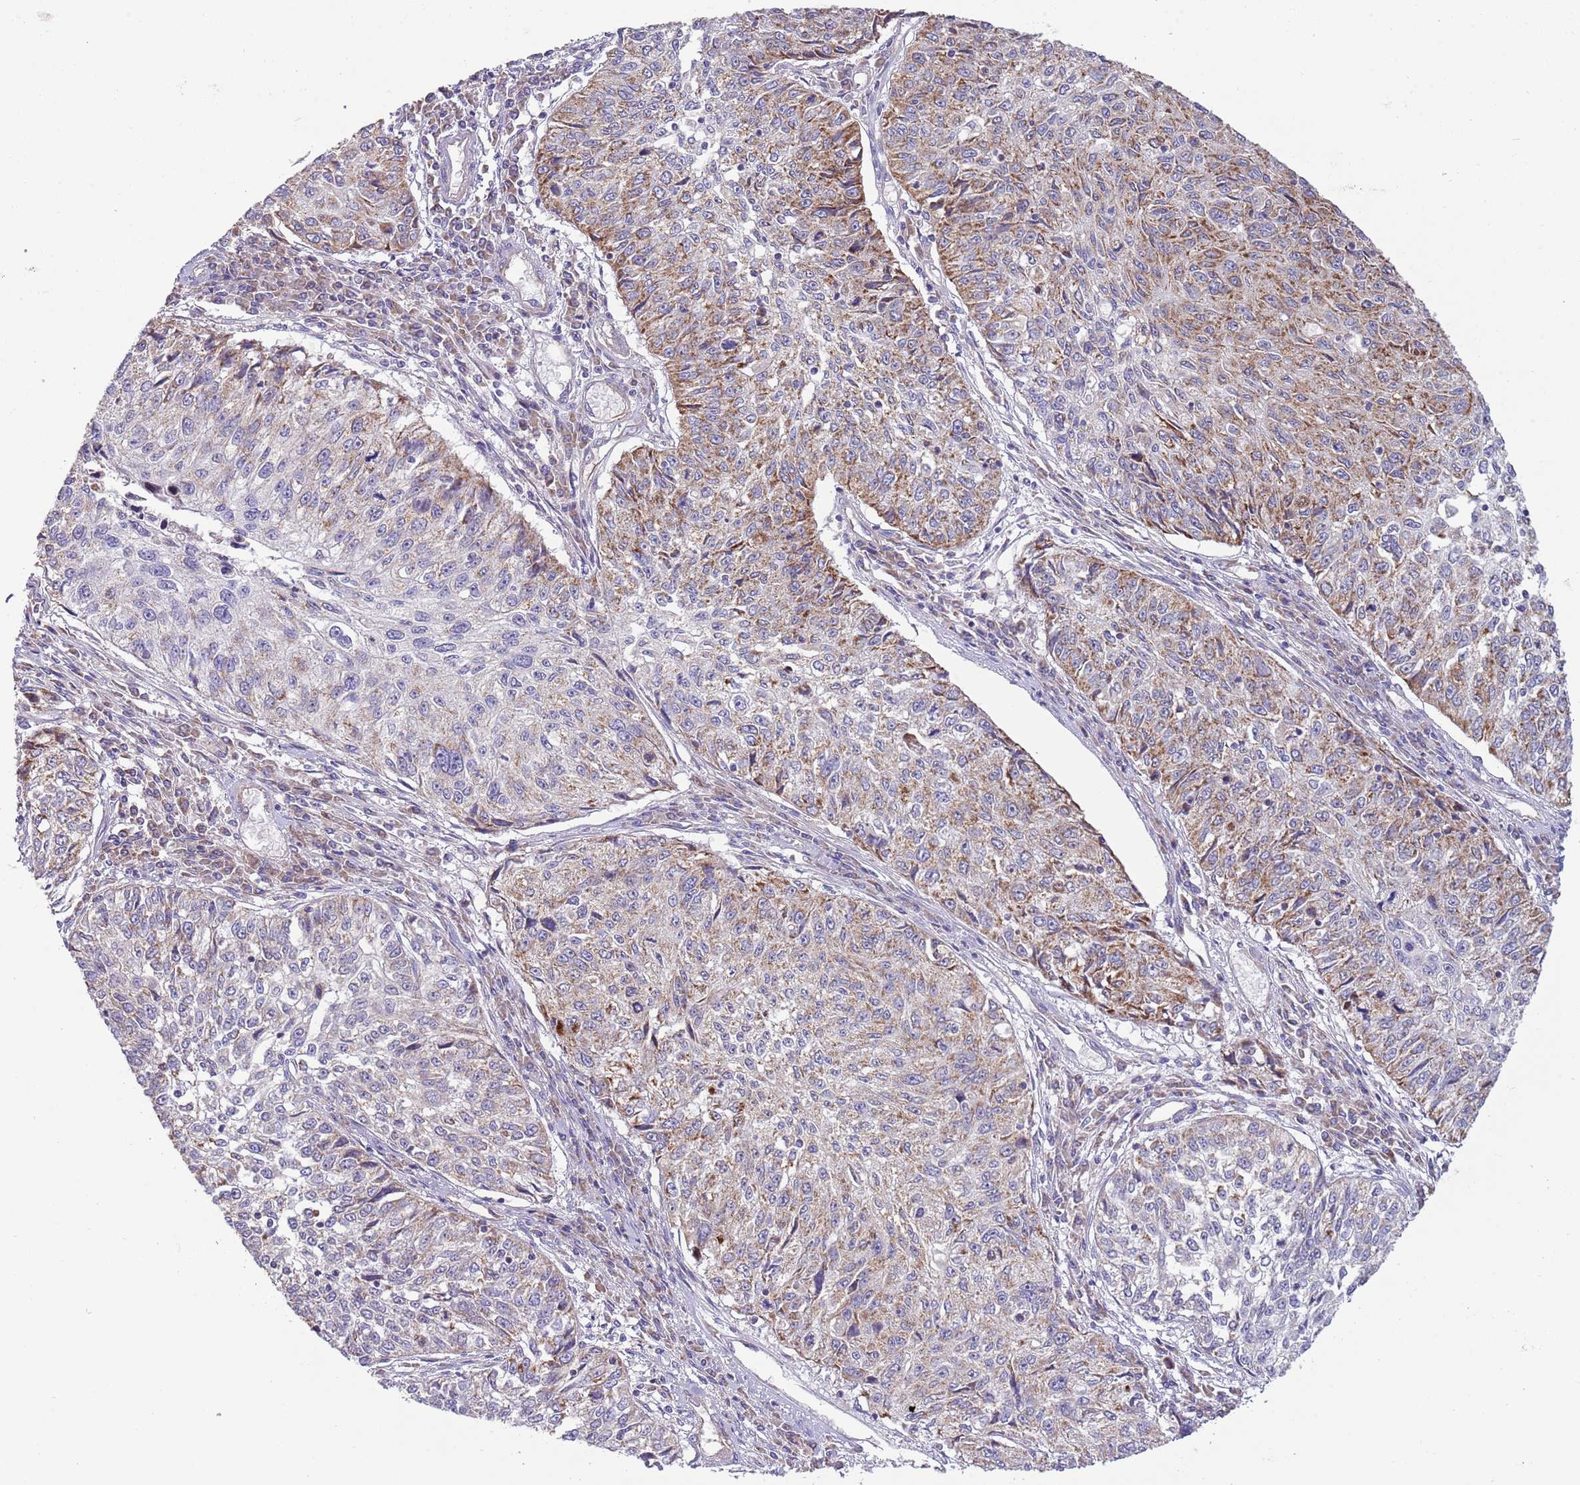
{"staining": {"intensity": "moderate", "quantity": "<25%", "location": "cytoplasmic/membranous"}, "tissue": "cervical cancer", "cell_type": "Tumor cells", "image_type": "cancer", "snomed": [{"axis": "morphology", "description": "Squamous cell carcinoma, NOS"}, {"axis": "topography", "description": "Cervix"}], "caption": "Squamous cell carcinoma (cervical) stained with a brown dye displays moderate cytoplasmic/membranous positive staining in about <25% of tumor cells.", "gene": "TOMM5", "patient": {"sex": "female", "age": 57}}